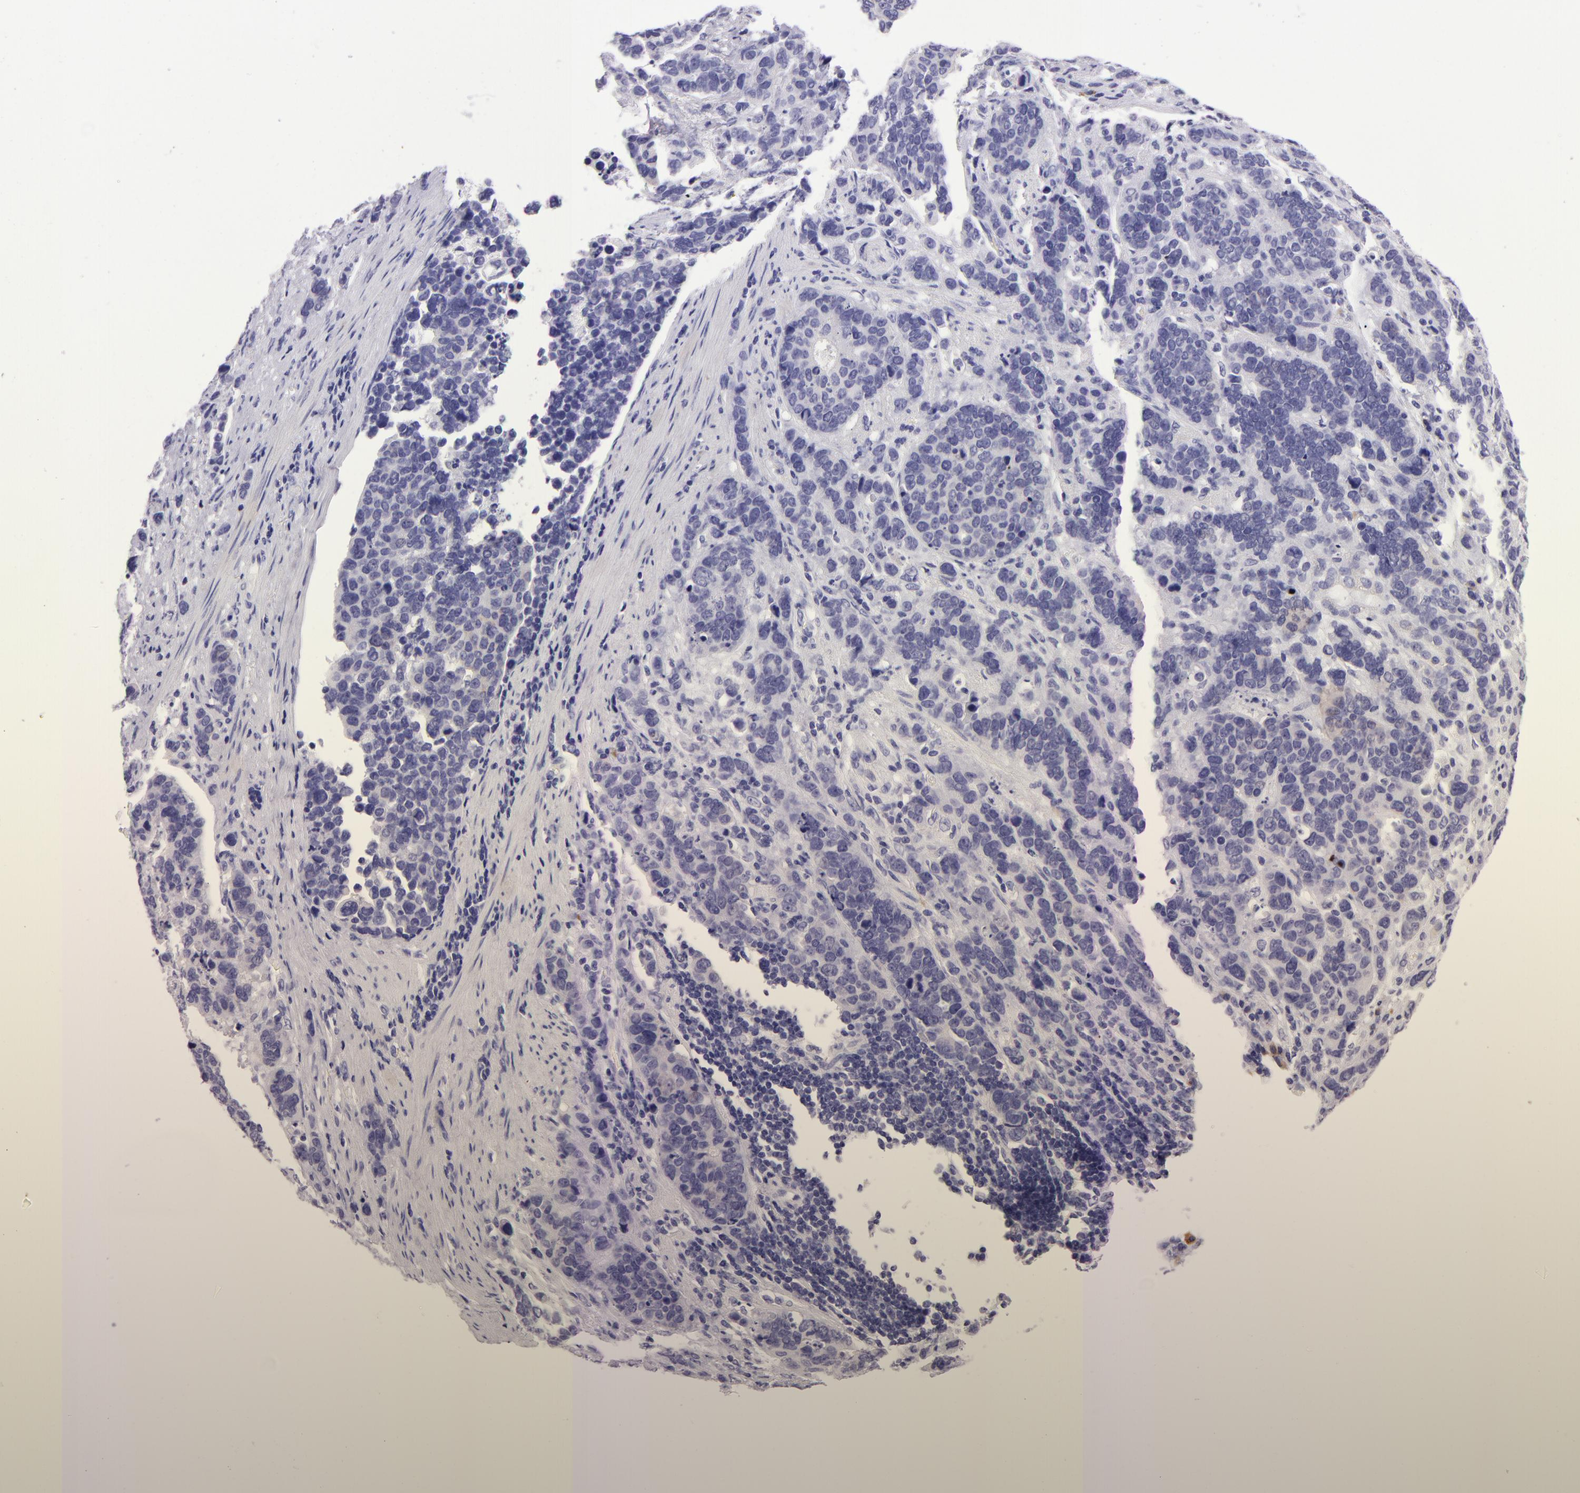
{"staining": {"intensity": "negative", "quantity": "none", "location": "none"}, "tissue": "stomach cancer", "cell_type": "Tumor cells", "image_type": "cancer", "snomed": [{"axis": "morphology", "description": "Adenocarcinoma, NOS"}, {"axis": "topography", "description": "Stomach, upper"}], "caption": "Tumor cells are negative for brown protein staining in stomach cancer.", "gene": "TYRP1", "patient": {"sex": "male", "age": 71}}